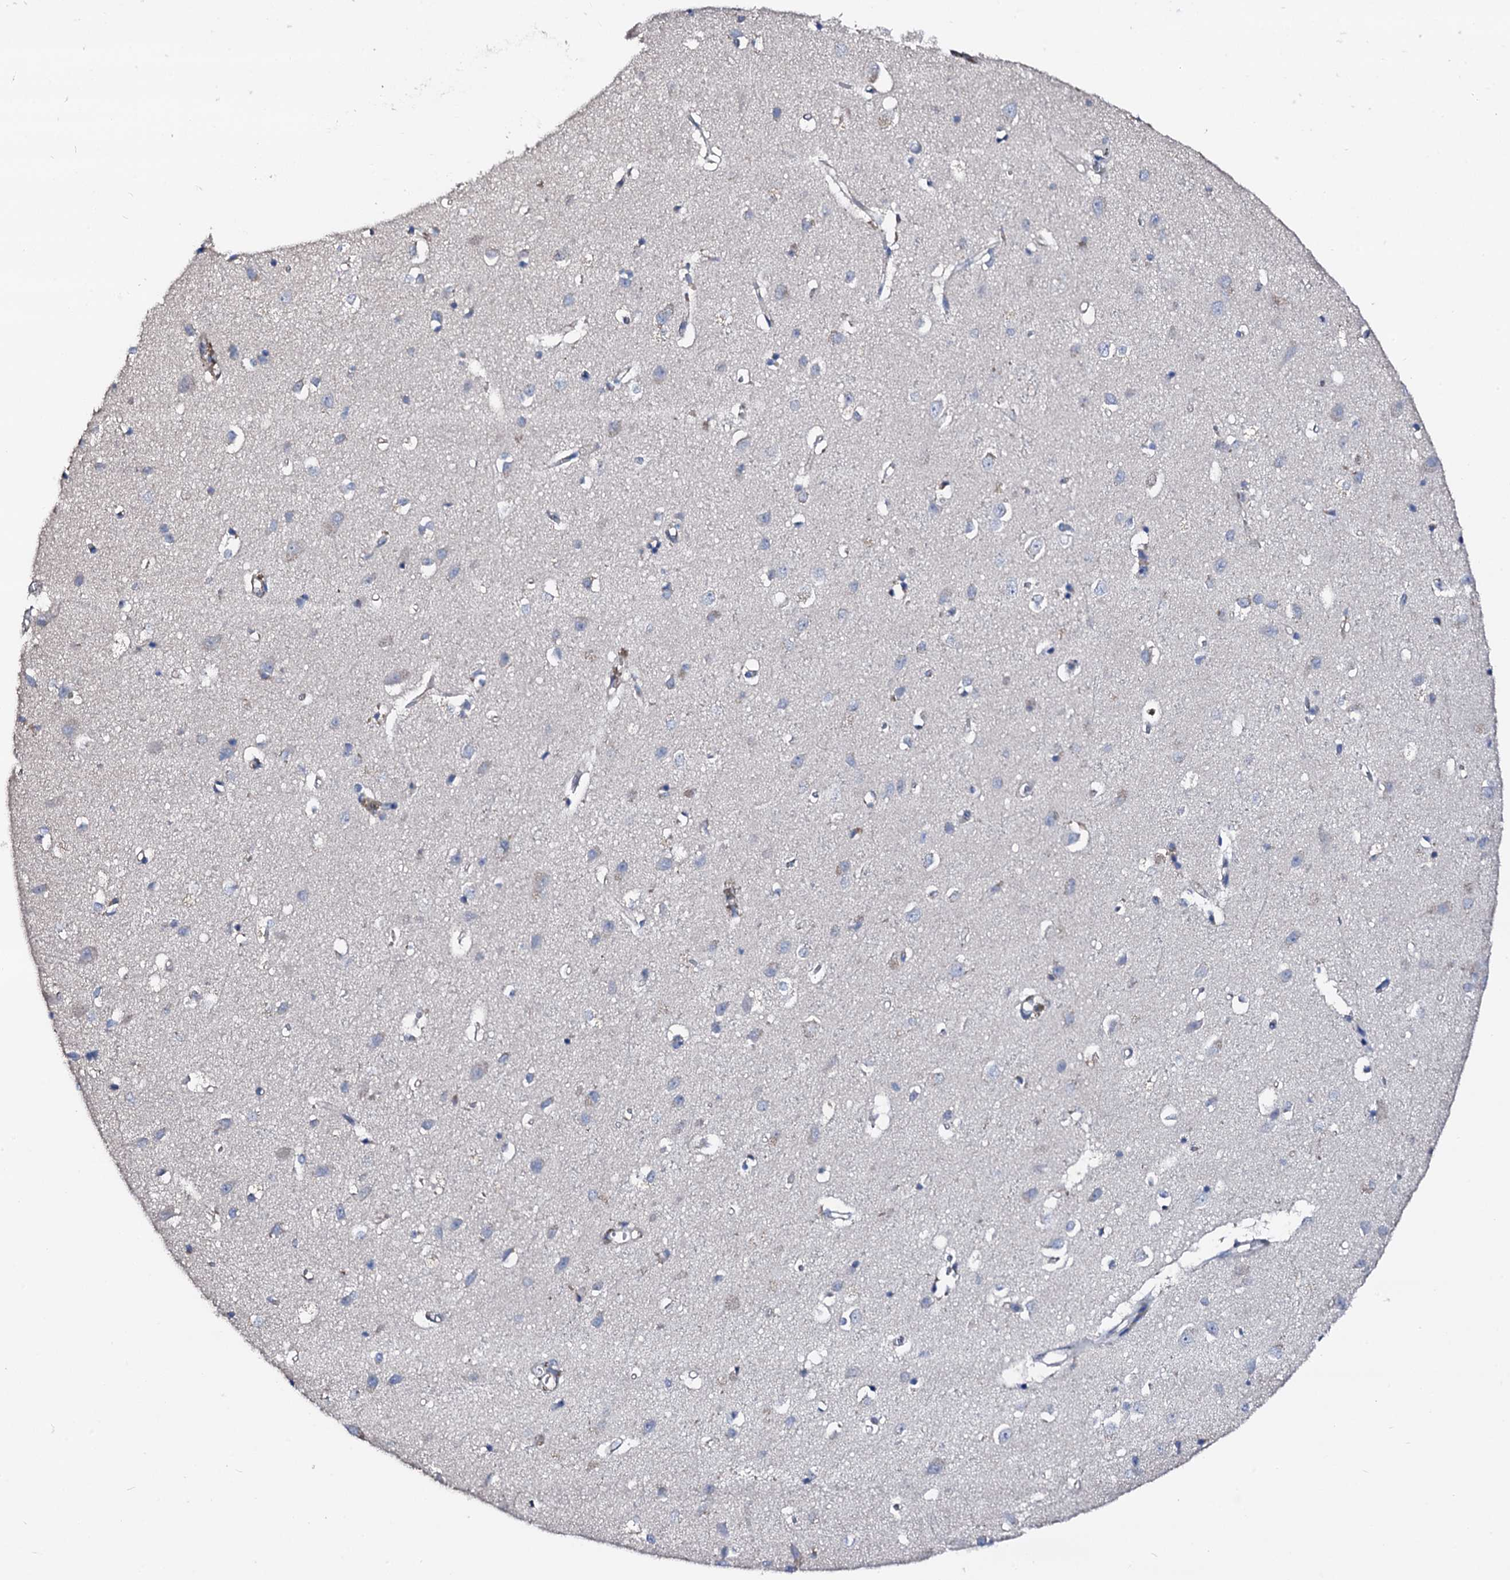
{"staining": {"intensity": "negative", "quantity": "none", "location": "none"}, "tissue": "cerebral cortex", "cell_type": "Endothelial cells", "image_type": "normal", "snomed": [{"axis": "morphology", "description": "Normal tissue, NOS"}, {"axis": "topography", "description": "Cerebral cortex"}], "caption": "An IHC histopathology image of normal cerebral cortex is shown. There is no staining in endothelial cells of cerebral cortex. The staining was performed using DAB to visualize the protein expression in brown, while the nuclei were stained in blue with hematoxylin (Magnification: 20x).", "gene": "TRAFD1", "patient": {"sex": "female", "age": 64}}